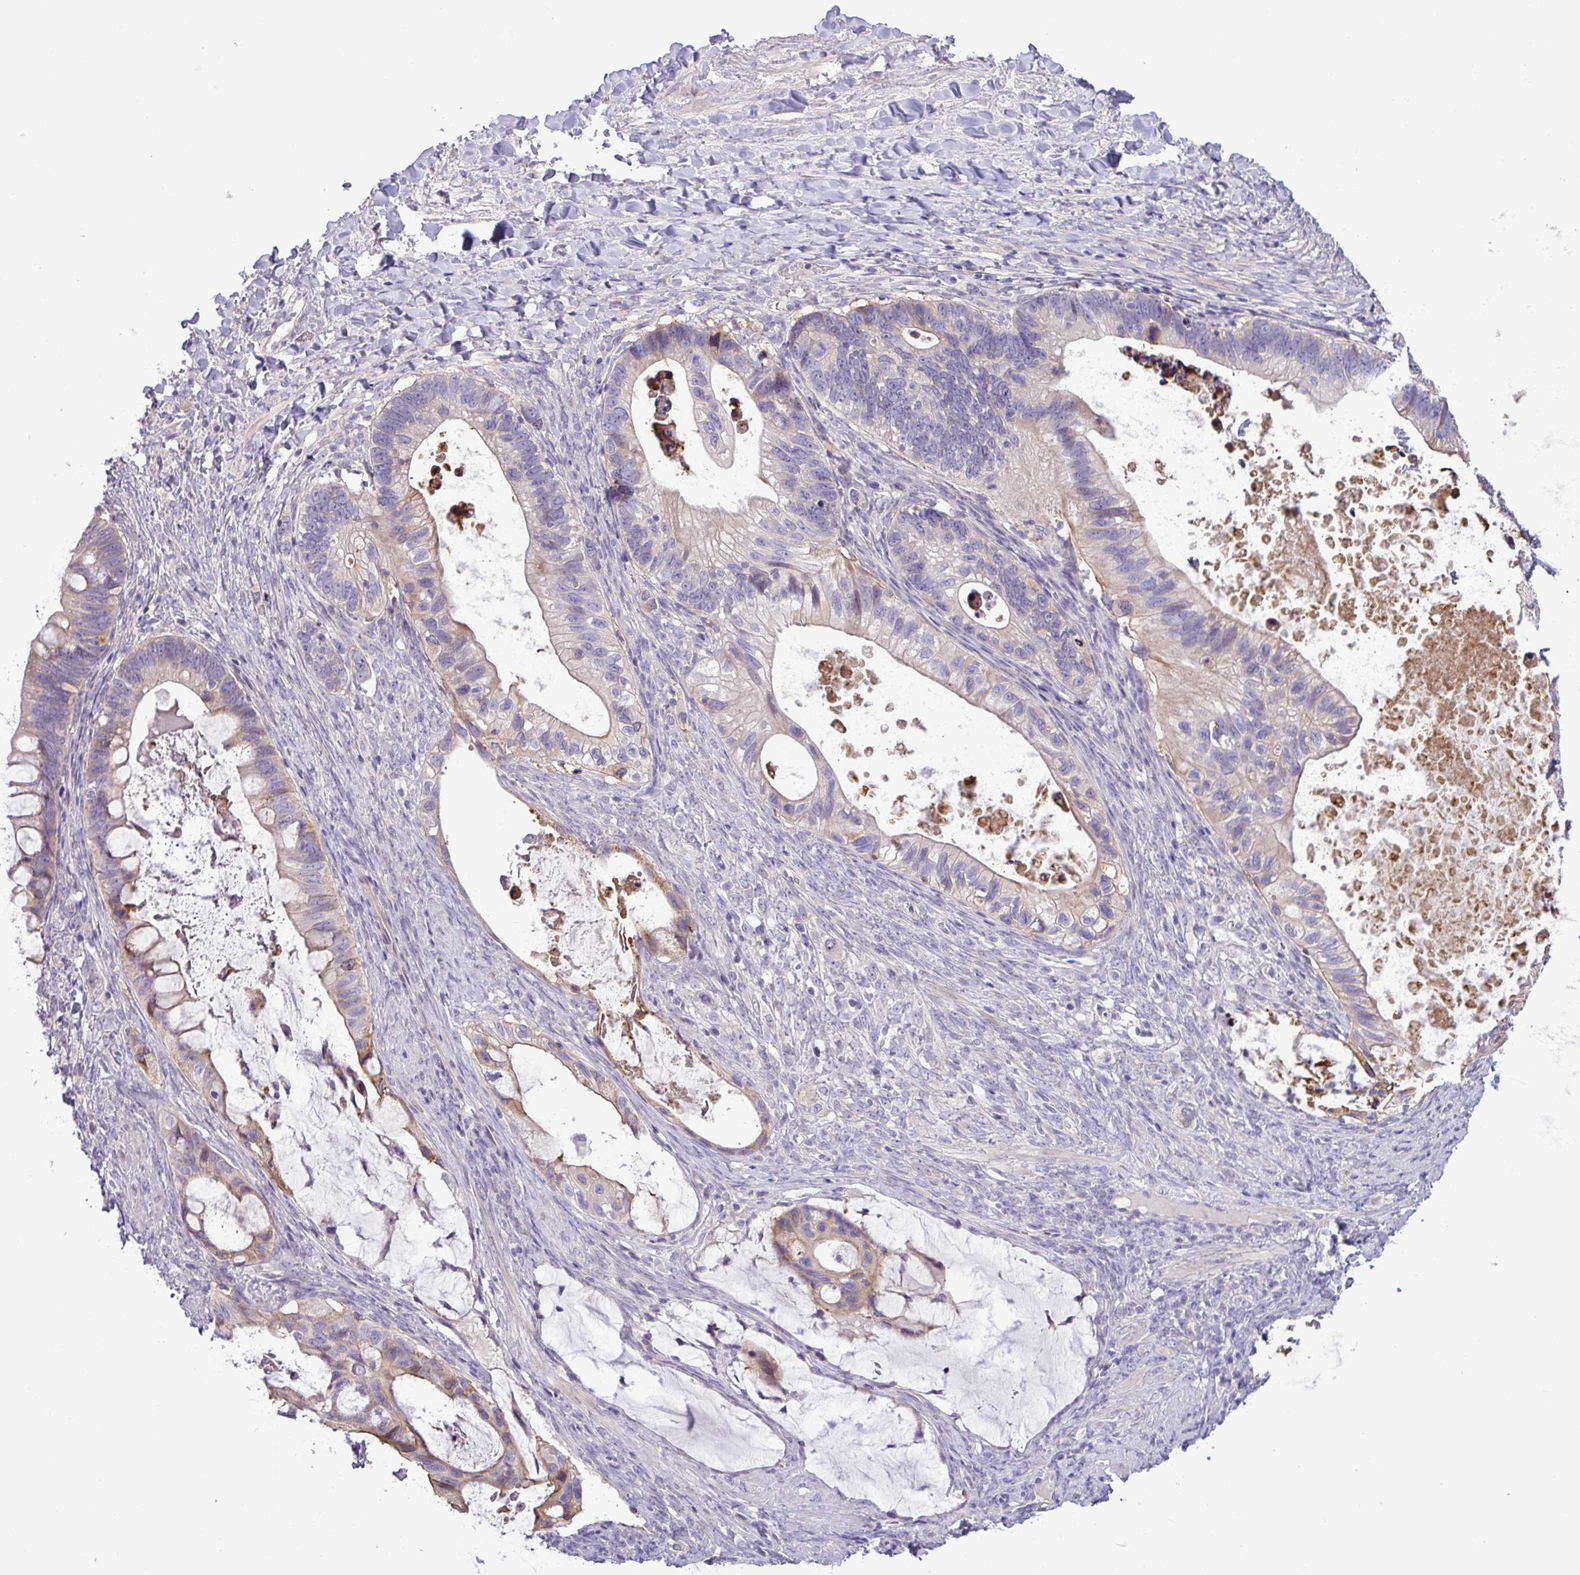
{"staining": {"intensity": "moderate", "quantity": "<25%", "location": "cytoplasmic/membranous"}, "tissue": "ovarian cancer", "cell_type": "Tumor cells", "image_type": "cancer", "snomed": [{"axis": "morphology", "description": "Cystadenocarcinoma, mucinous, NOS"}, {"axis": "topography", "description": "Ovary"}], "caption": "Immunohistochemical staining of human mucinous cystadenocarcinoma (ovarian) displays low levels of moderate cytoplasmic/membranous protein positivity in approximately <25% of tumor cells. (Stains: DAB in brown, nuclei in blue, Microscopy: brightfield microscopy at high magnification).", "gene": "PNLDC1", "patient": {"sex": "female", "age": 61}}